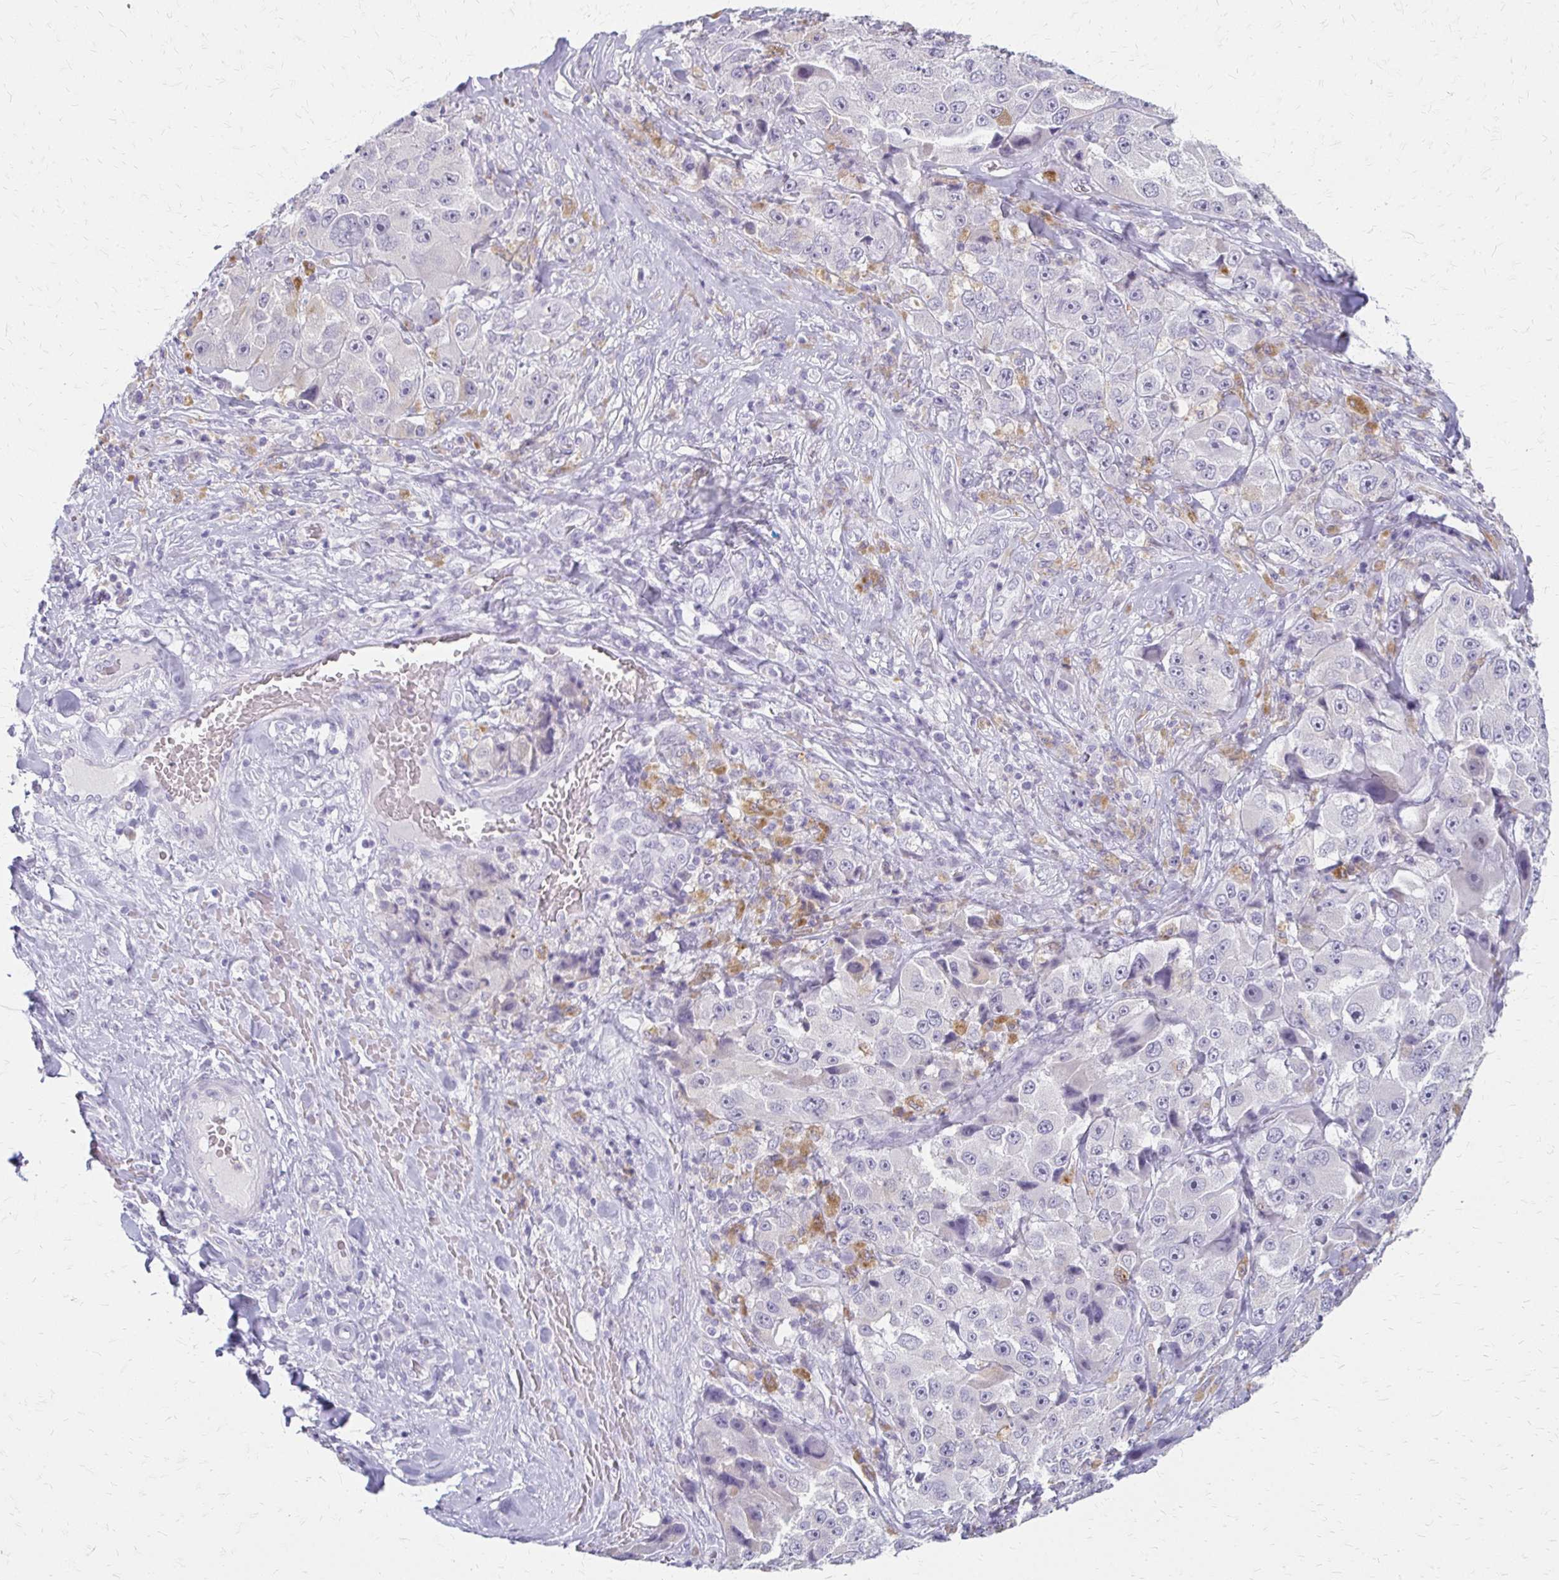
{"staining": {"intensity": "negative", "quantity": "none", "location": "none"}, "tissue": "melanoma", "cell_type": "Tumor cells", "image_type": "cancer", "snomed": [{"axis": "morphology", "description": "Malignant melanoma, Metastatic site"}, {"axis": "topography", "description": "Lymph node"}], "caption": "High power microscopy photomicrograph of an IHC histopathology image of melanoma, revealing no significant expression in tumor cells.", "gene": "ACP5", "patient": {"sex": "male", "age": 62}}